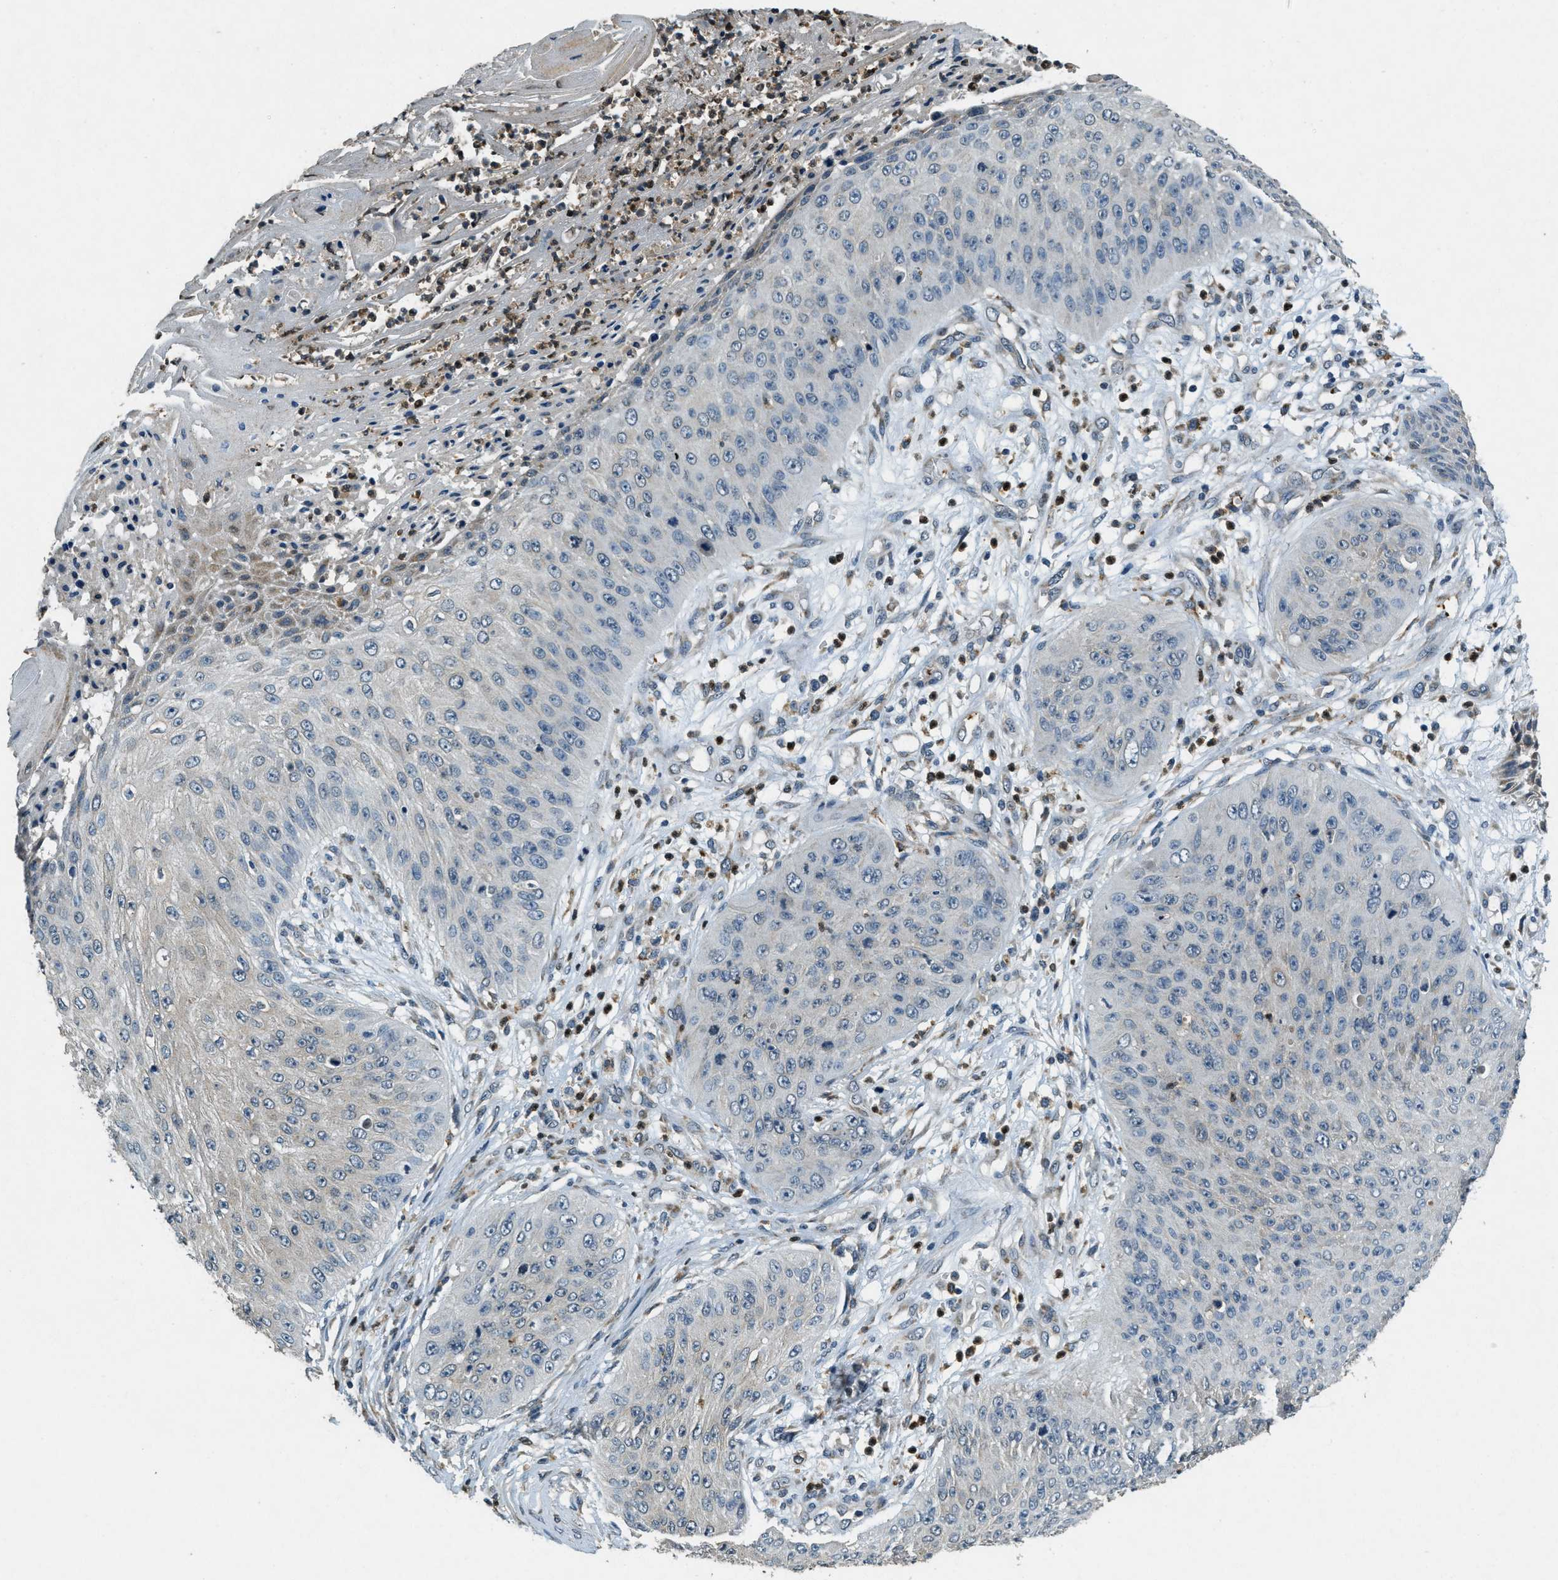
{"staining": {"intensity": "negative", "quantity": "none", "location": "none"}, "tissue": "skin cancer", "cell_type": "Tumor cells", "image_type": "cancer", "snomed": [{"axis": "morphology", "description": "Squamous cell carcinoma, NOS"}, {"axis": "topography", "description": "Skin"}], "caption": "This is an immunohistochemistry (IHC) image of skin cancer (squamous cell carcinoma). There is no positivity in tumor cells.", "gene": "RAB3D", "patient": {"sex": "female", "age": 80}}